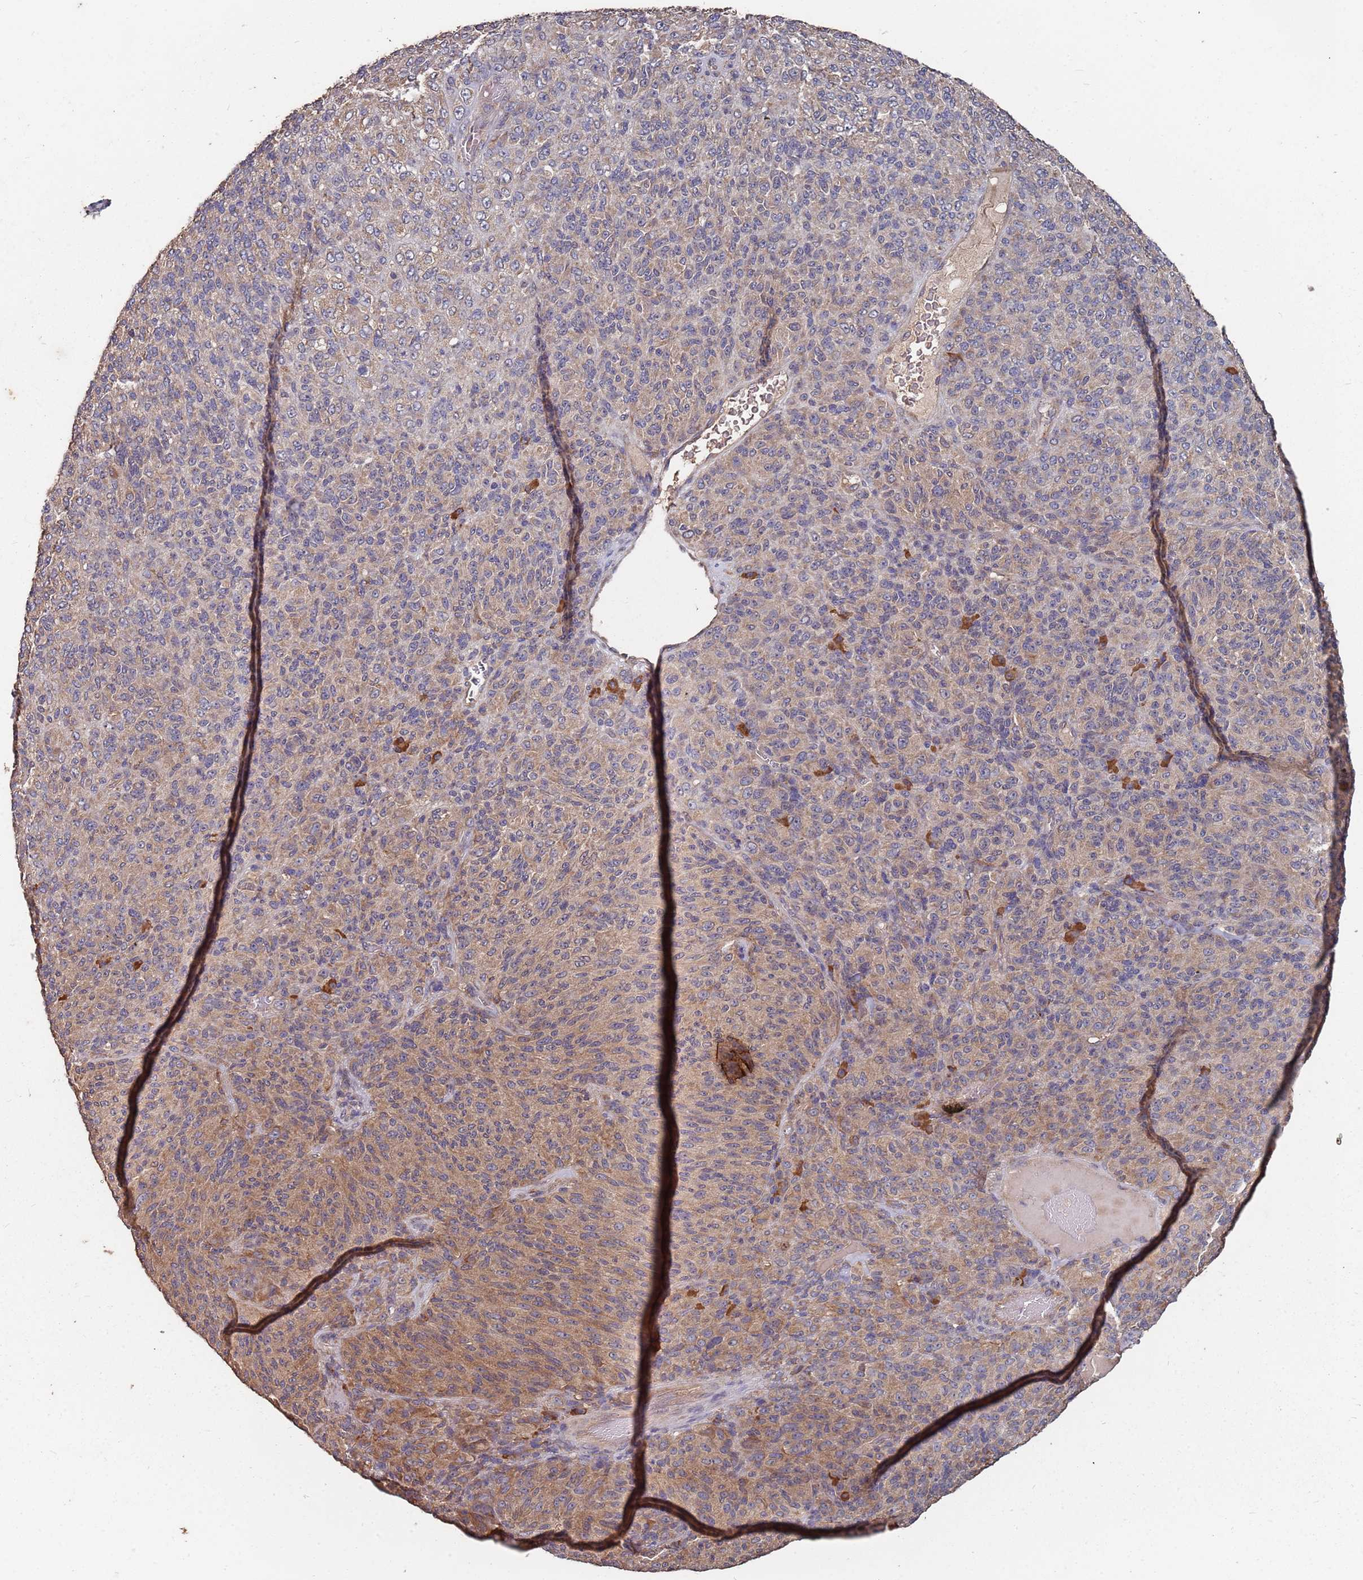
{"staining": {"intensity": "weak", "quantity": "25%-75%", "location": "cytoplasmic/membranous"}, "tissue": "melanoma", "cell_type": "Tumor cells", "image_type": "cancer", "snomed": [{"axis": "morphology", "description": "Malignant melanoma, Metastatic site"}, {"axis": "topography", "description": "Brain"}], "caption": "Melanoma stained with a brown dye reveals weak cytoplasmic/membranous positive positivity in approximately 25%-75% of tumor cells.", "gene": "ATG5", "patient": {"sex": "female", "age": 56}}